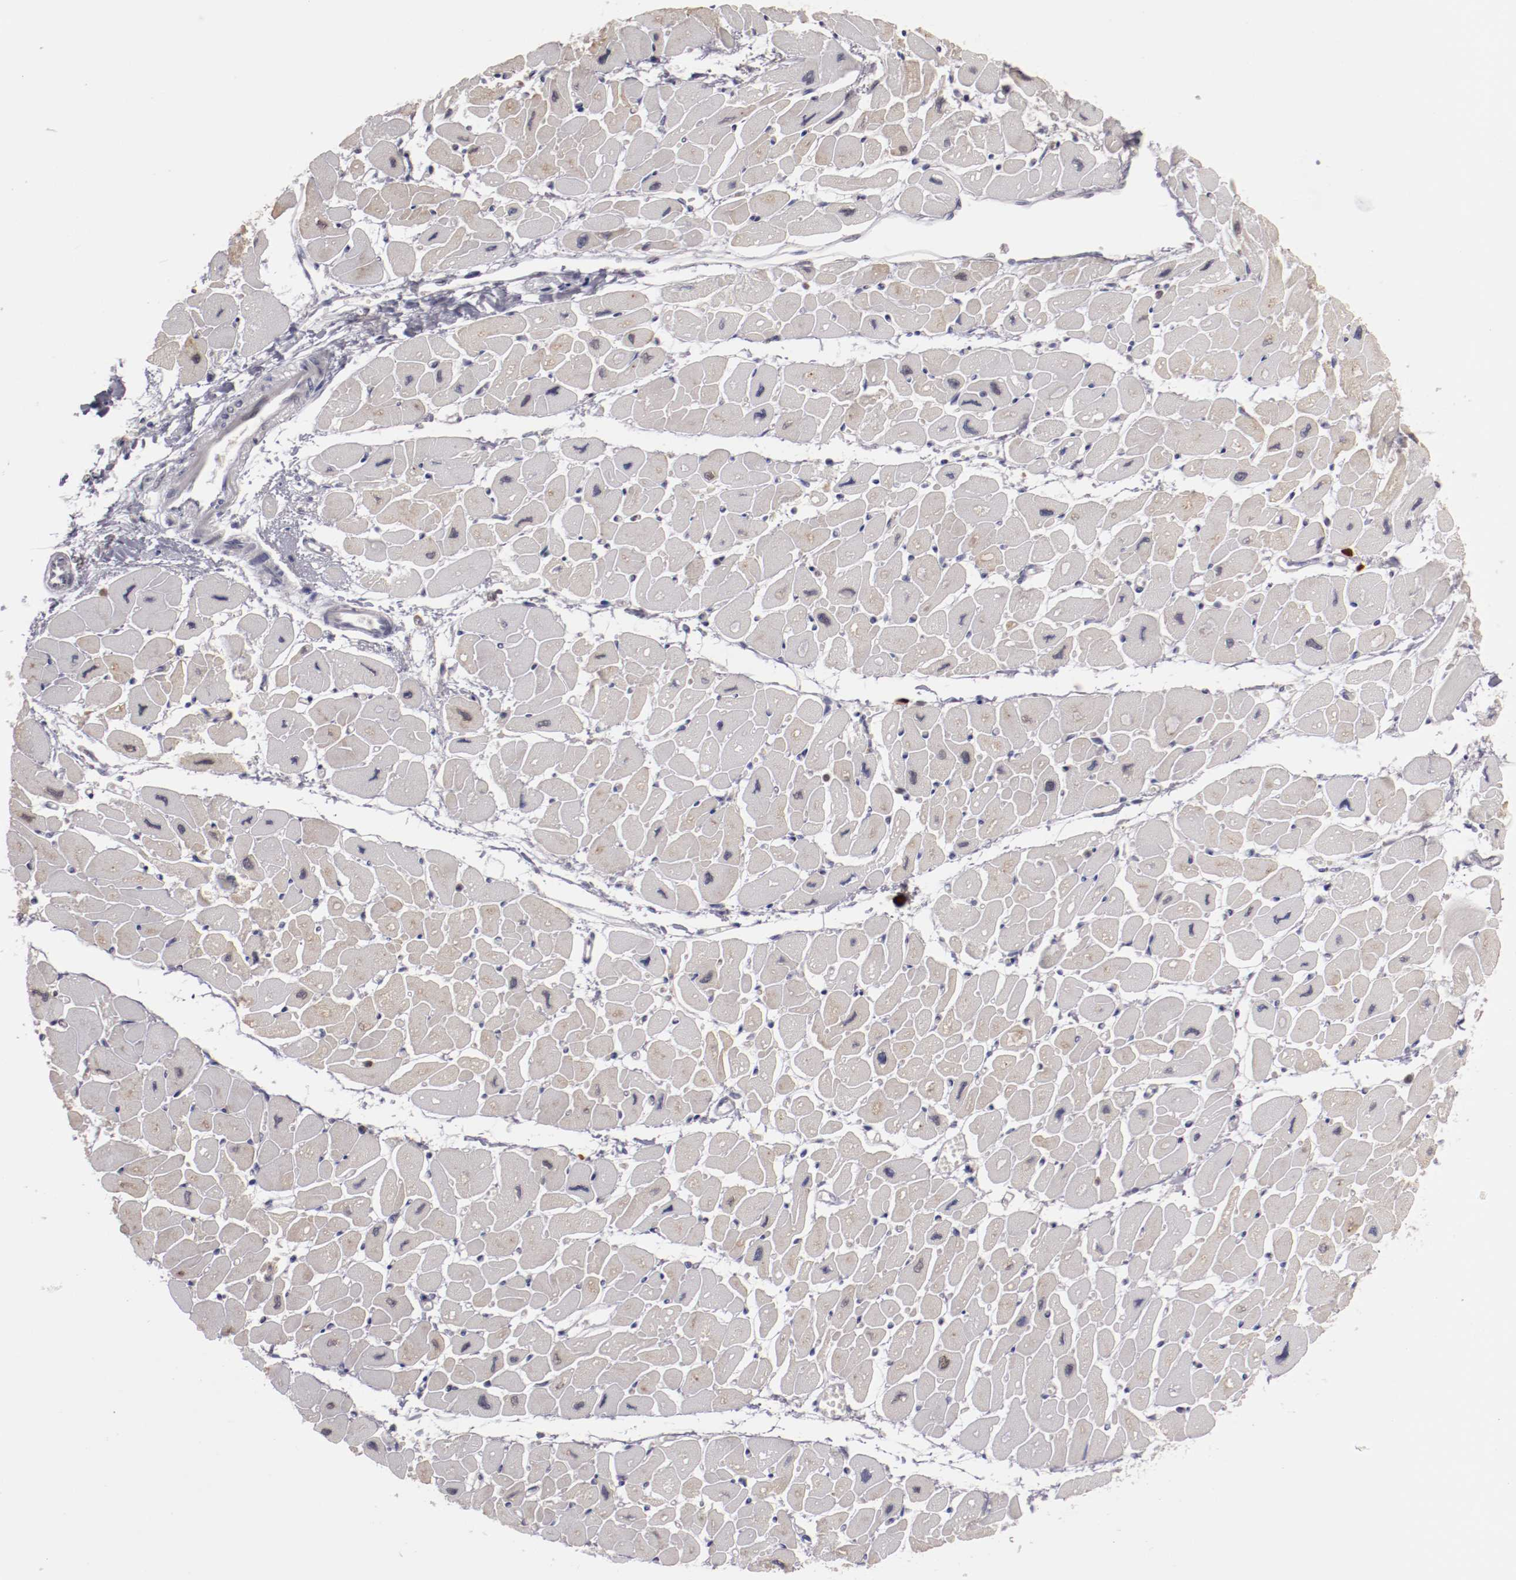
{"staining": {"intensity": "weak", "quantity": ">75%", "location": "cytoplasmic/membranous"}, "tissue": "heart muscle", "cell_type": "Cardiomyocytes", "image_type": "normal", "snomed": [{"axis": "morphology", "description": "Normal tissue, NOS"}, {"axis": "topography", "description": "Heart"}], "caption": "Immunohistochemistry staining of benign heart muscle, which displays low levels of weak cytoplasmic/membranous expression in about >75% of cardiomyocytes indicating weak cytoplasmic/membranous protein staining. The staining was performed using DAB (brown) for protein detection and nuclei were counterstained in hematoxylin (blue).", "gene": "STX3", "patient": {"sex": "female", "age": 54}}